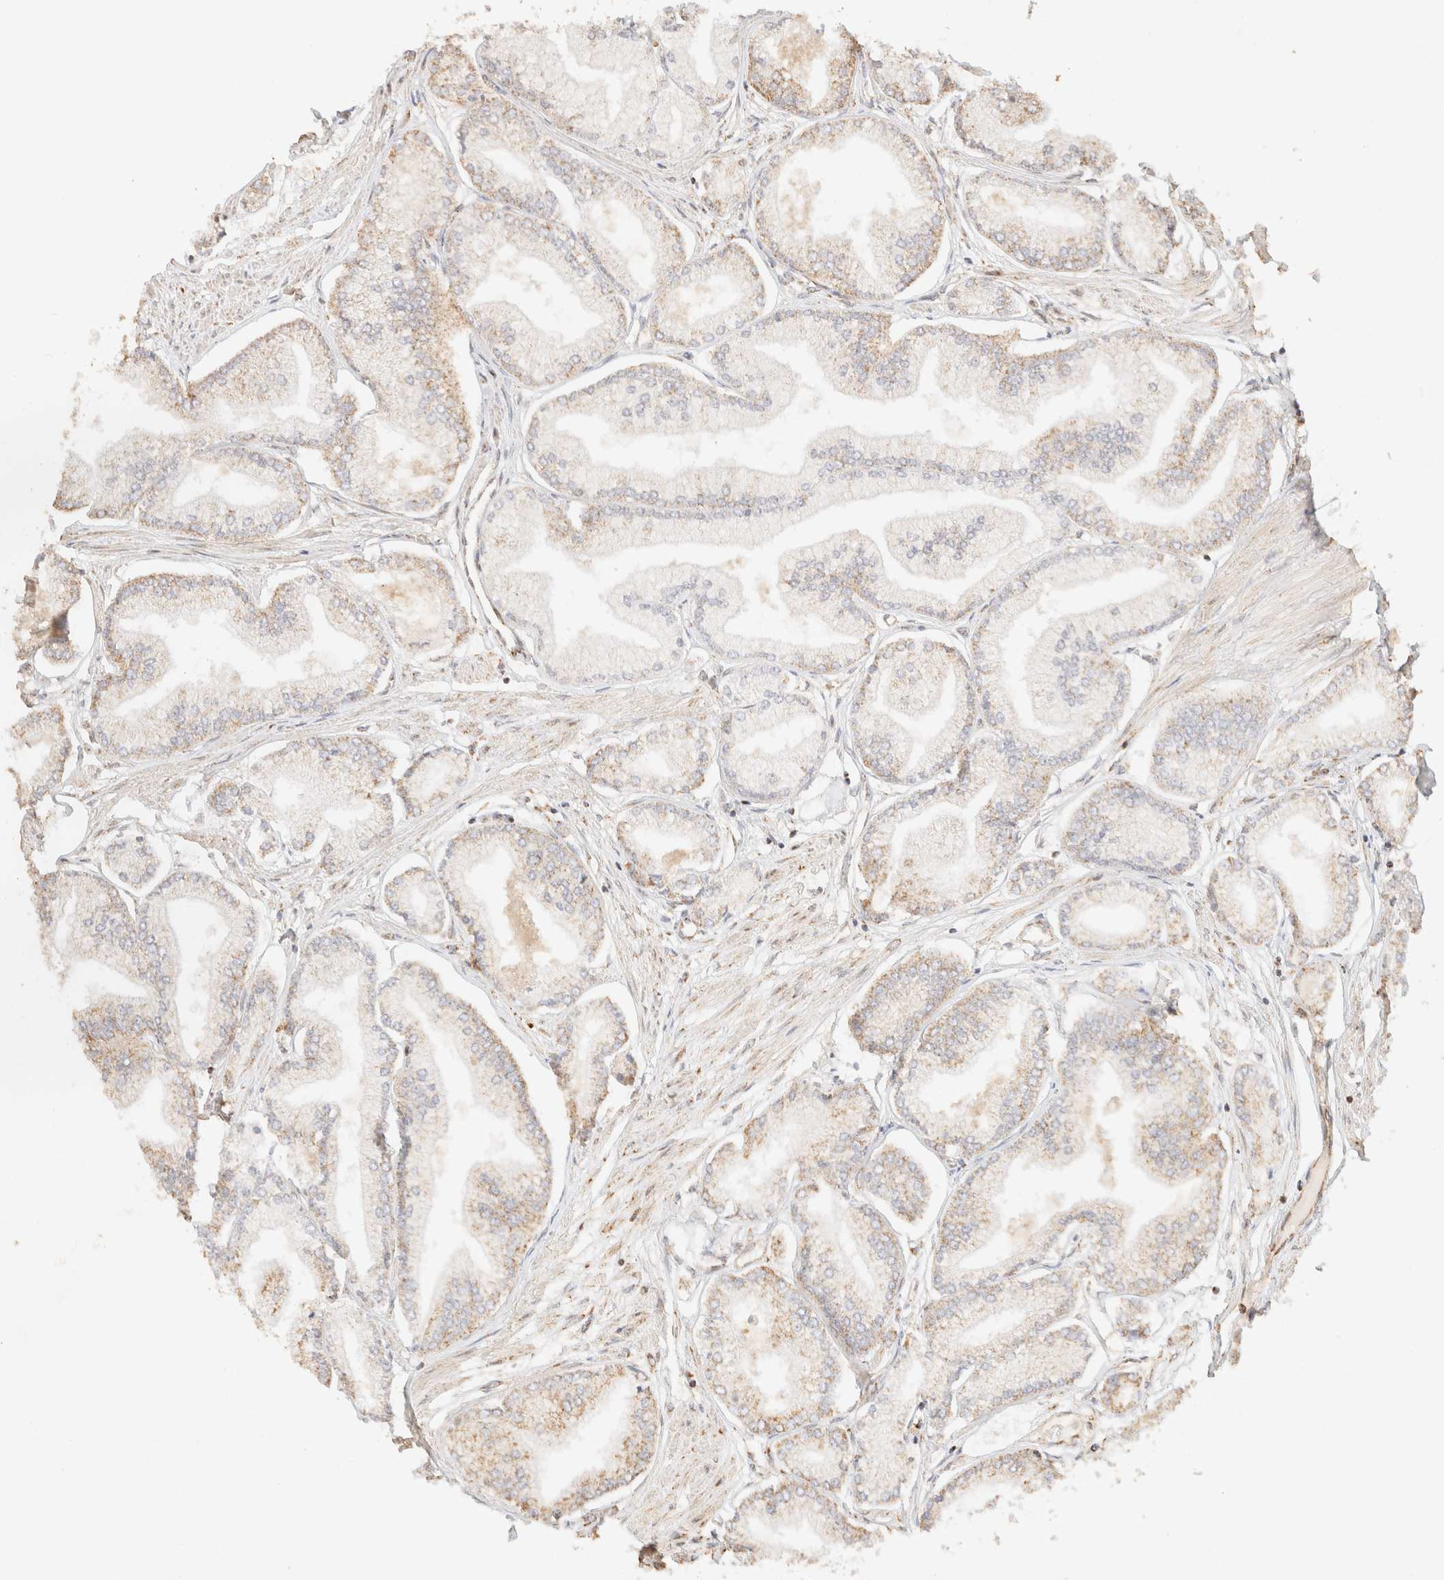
{"staining": {"intensity": "weak", "quantity": "25%-75%", "location": "cytoplasmic/membranous"}, "tissue": "prostate cancer", "cell_type": "Tumor cells", "image_type": "cancer", "snomed": [{"axis": "morphology", "description": "Adenocarcinoma, Low grade"}, {"axis": "topography", "description": "Prostate"}], "caption": "A high-resolution image shows immunohistochemistry (IHC) staining of prostate cancer (low-grade adenocarcinoma), which reveals weak cytoplasmic/membranous staining in about 25%-75% of tumor cells. (IHC, brightfield microscopy, high magnification).", "gene": "TACO1", "patient": {"sex": "male", "age": 52}}